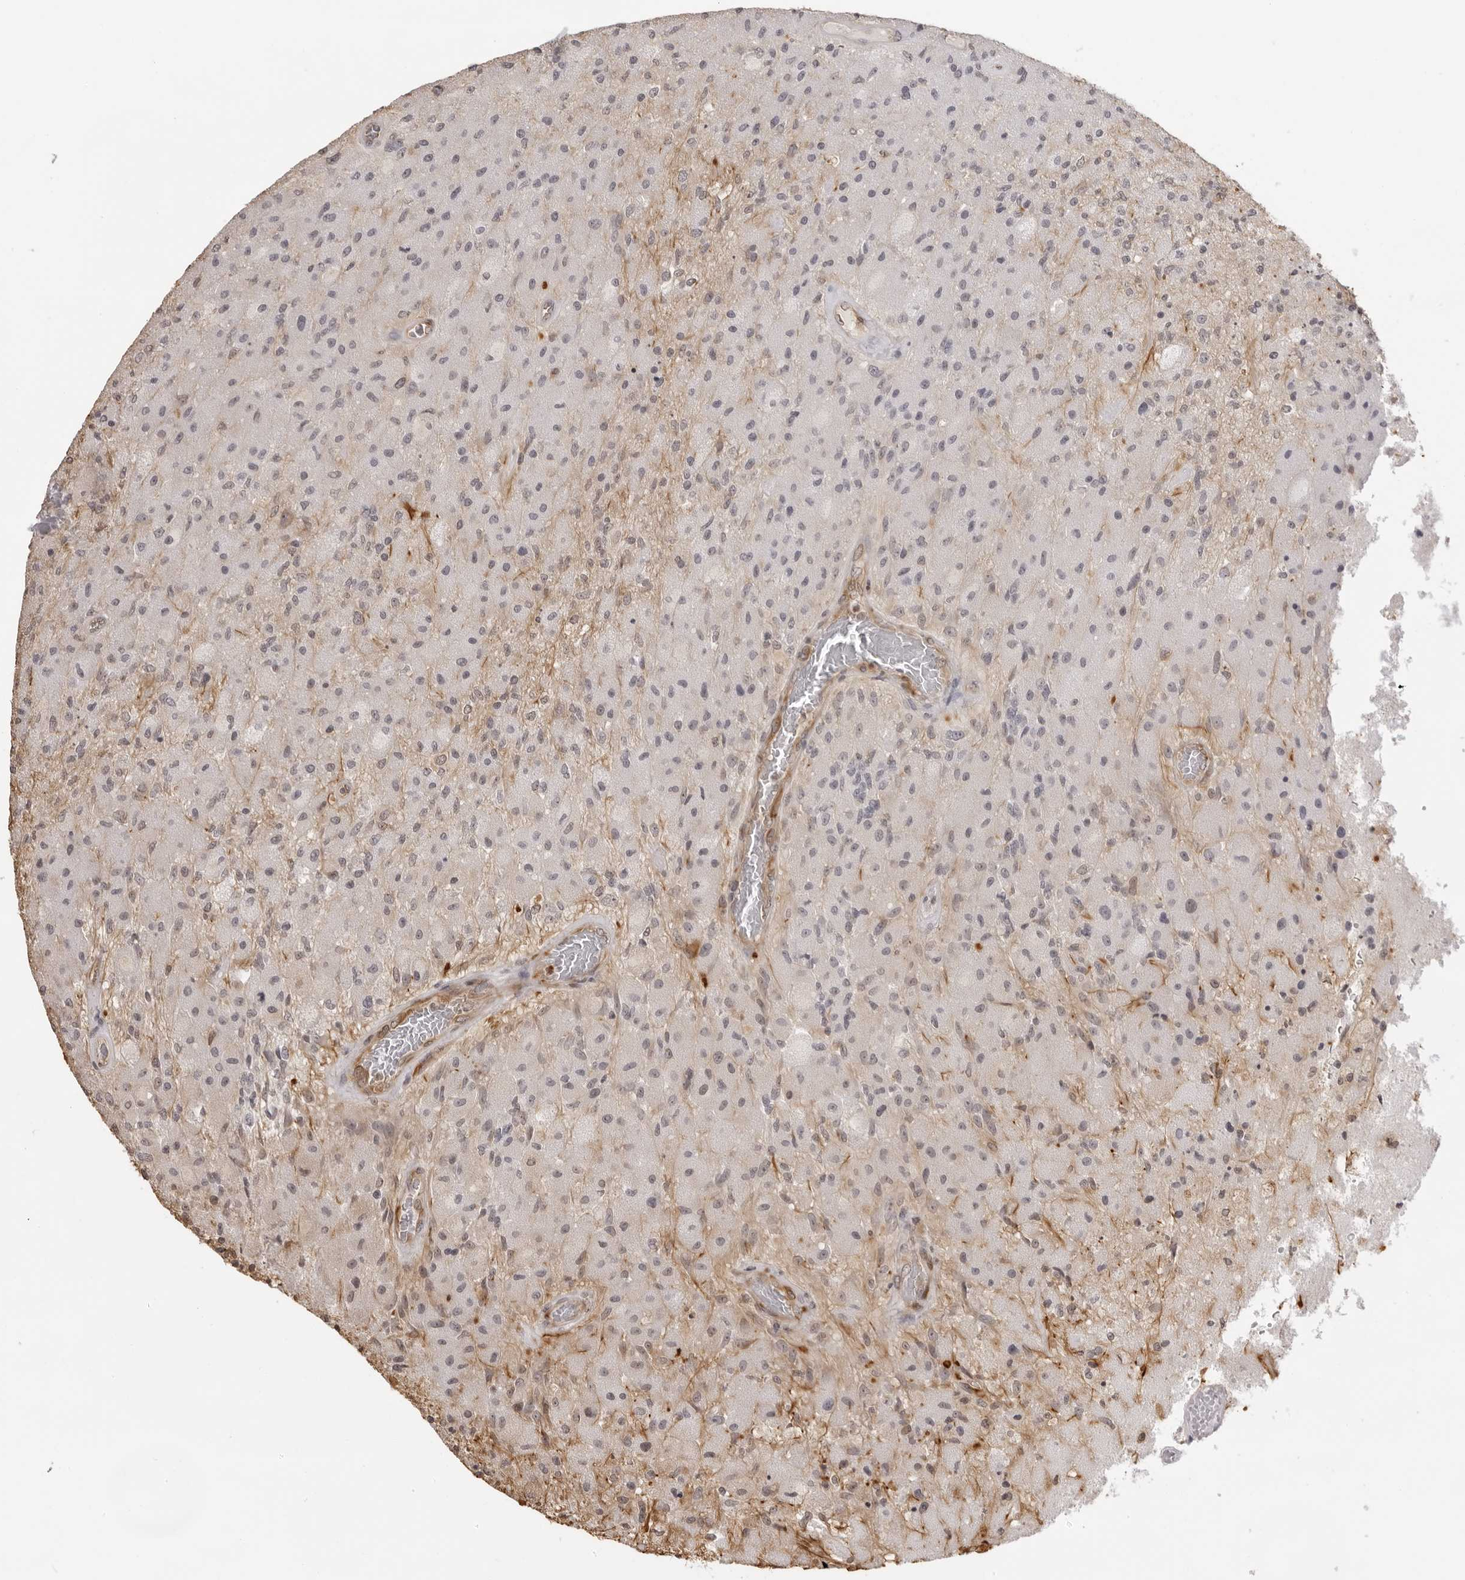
{"staining": {"intensity": "negative", "quantity": "none", "location": "none"}, "tissue": "glioma", "cell_type": "Tumor cells", "image_type": "cancer", "snomed": [{"axis": "morphology", "description": "Normal tissue, NOS"}, {"axis": "morphology", "description": "Glioma, malignant, High grade"}, {"axis": "topography", "description": "Cerebral cortex"}], "caption": "Glioma was stained to show a protein in brown. There is no significant staining in tumor cells. (Stains: DAB (3,3'-diaminobenzidine) immunohistochemistry (IHC) with hematoxylin counter stain, Microscopy: brightfield microscopy at high magnification).", "gene": "DYNLT5", "patient": {"sex": "male", "age": 77}}